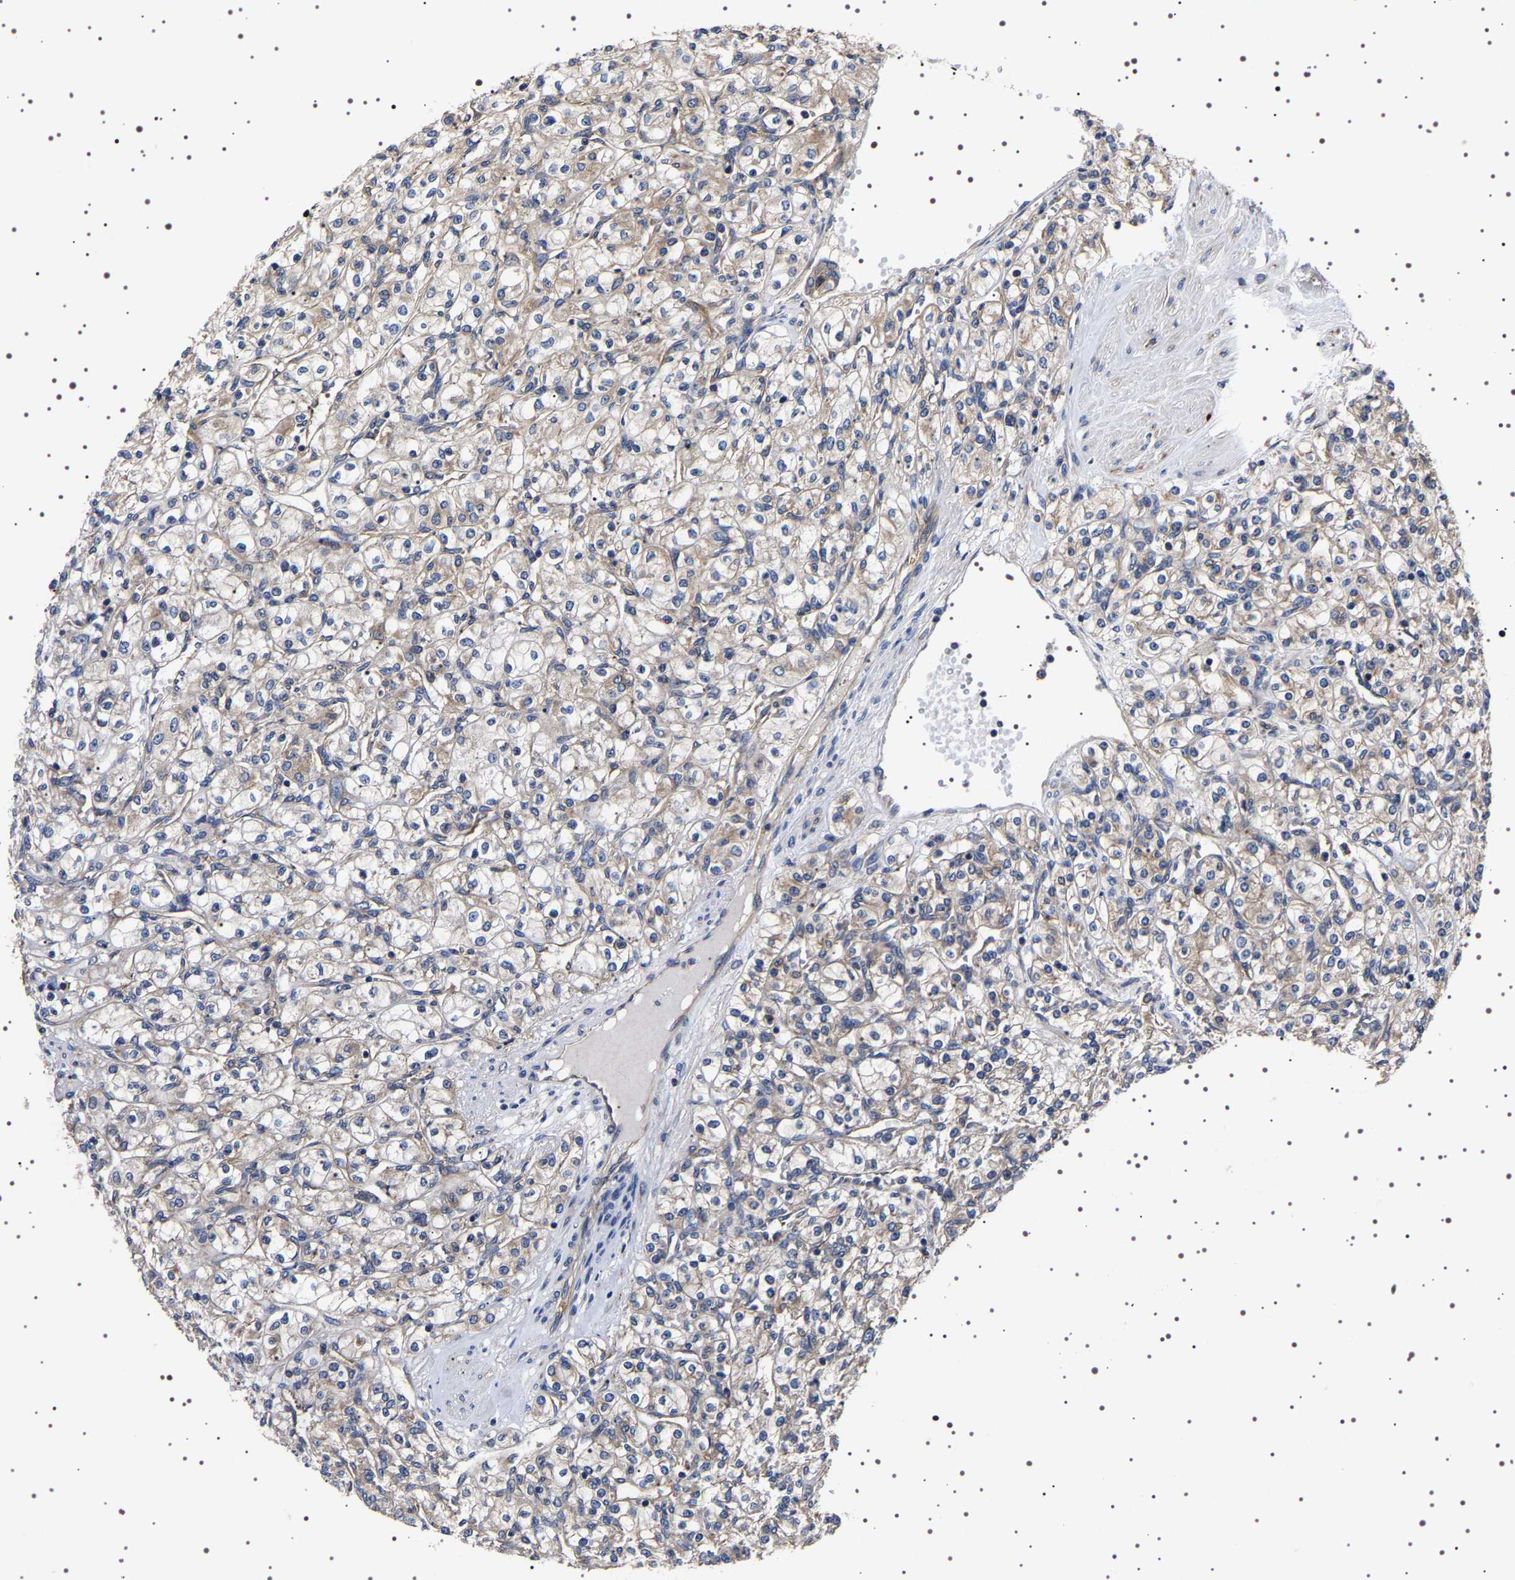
{"staining": {"intensity": "weak", "quantity": ">75%", "location": "cytoplasmic/membranous"}, "tissue": "renal cancer", "cell_type": "Tumor cells", "image_type": "cancer", "snomed": [{"axis": "morphology", "description": "Adenocarcinoma, NOS"}, {"axis": "topography", "description": "Kidney"}], "caption": "The image displays a brown stain indicating the presence of a protein in the cytoplasmic/membranous of tumor cells in adenocarcinoma (renal).", "gene": "DARS1", "patient": {"sex": "male", "age": 77}}